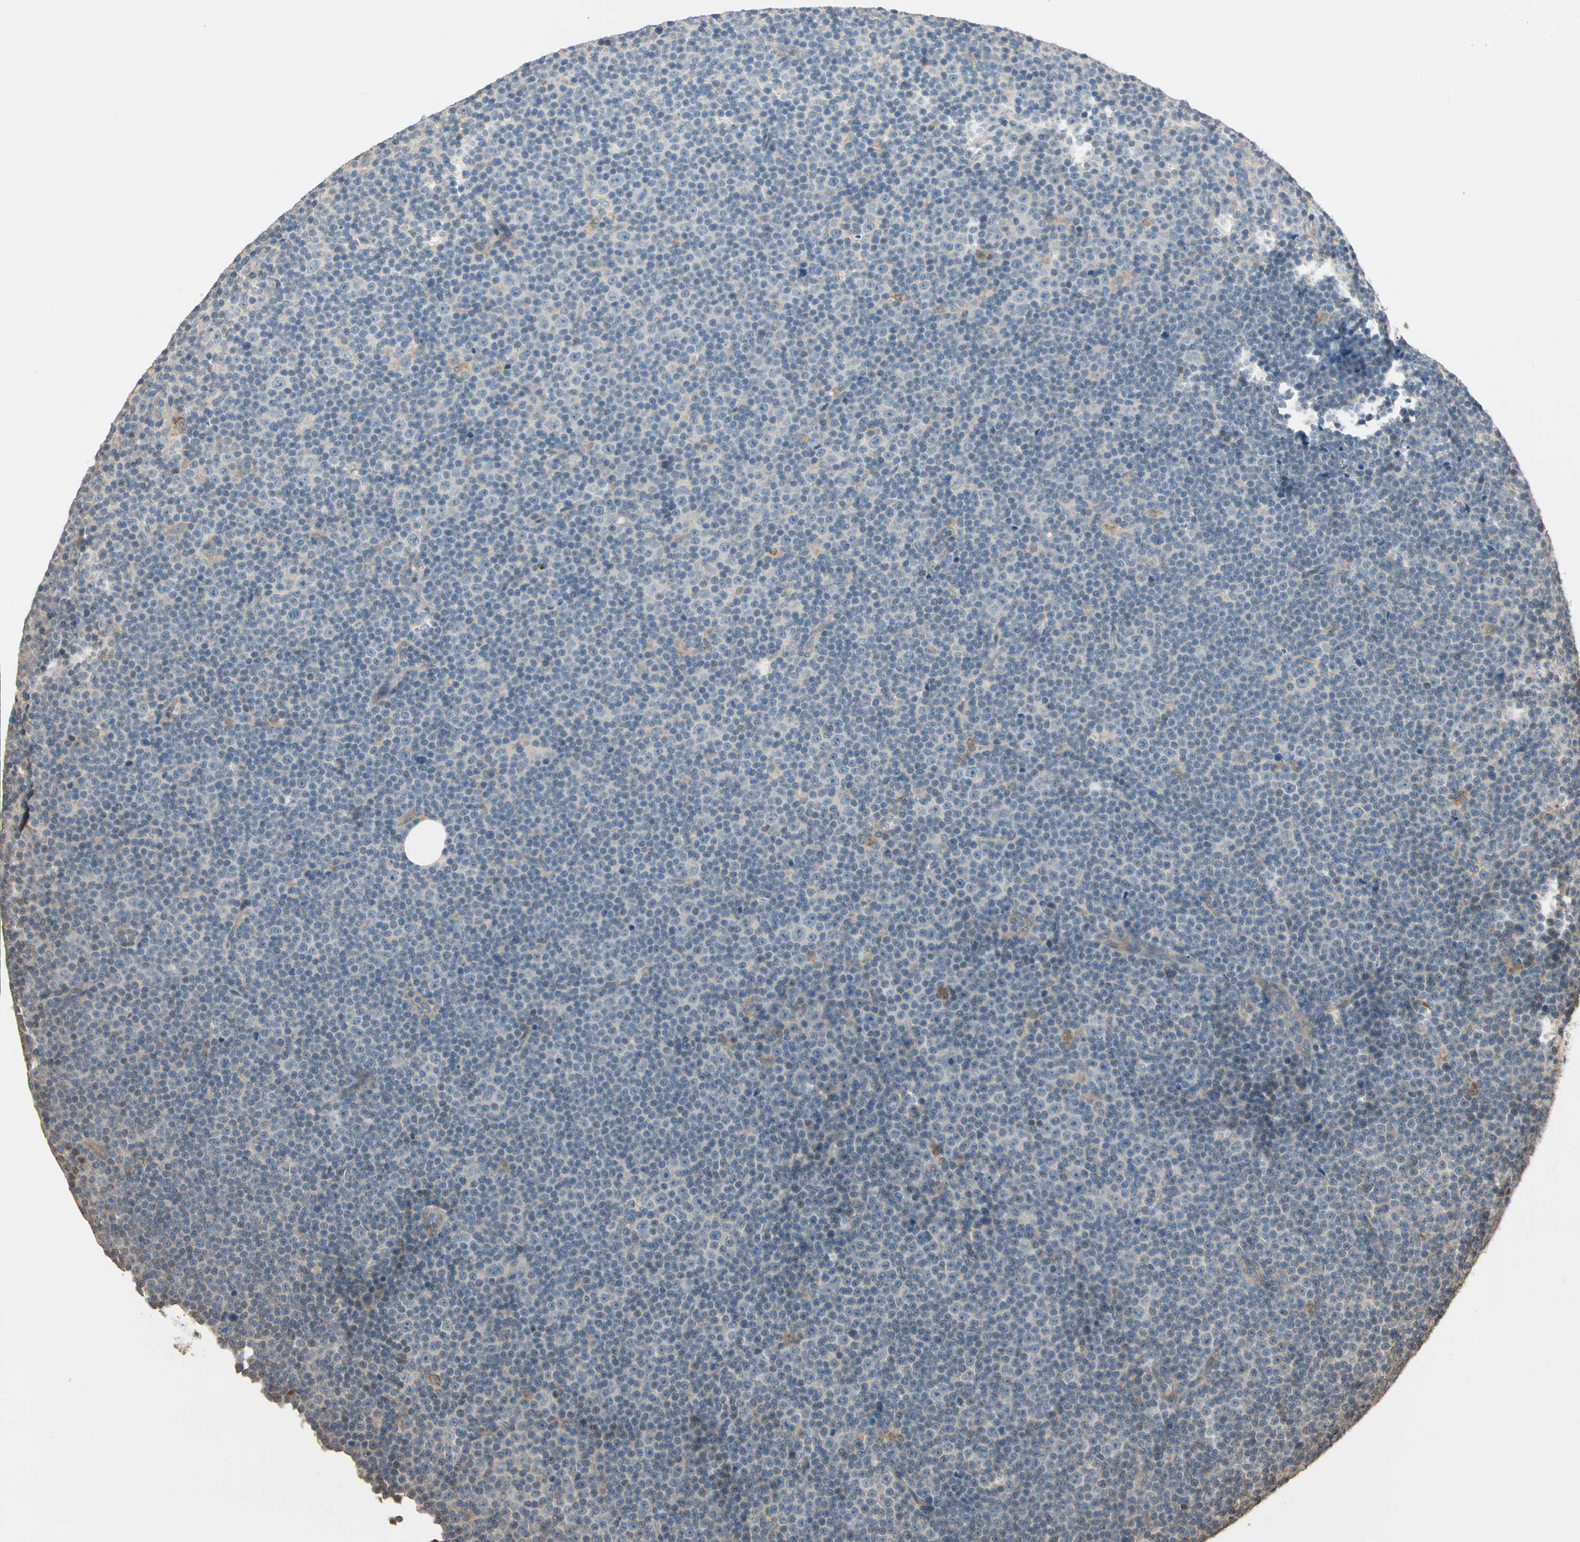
{"staining": {"intensity": "negative", "quantity": "none", "location": "none"}, "tissue": "lymphoma", "cell_type": "Tumor cells", "image_type": "cancer", "snomed": [{"axis": "morphology", "description": "Malignant lymphoma, non-Hodgkin's type, Low grade"}, {"axis": "topography", "description": "Lymph node"}], "caption": "A histopathology image of lymphoma stained for a protein reveals no brown staining in tumor cells.", "gene": "MAP3K7", "patient": {"sex": "female", "age": 67}}